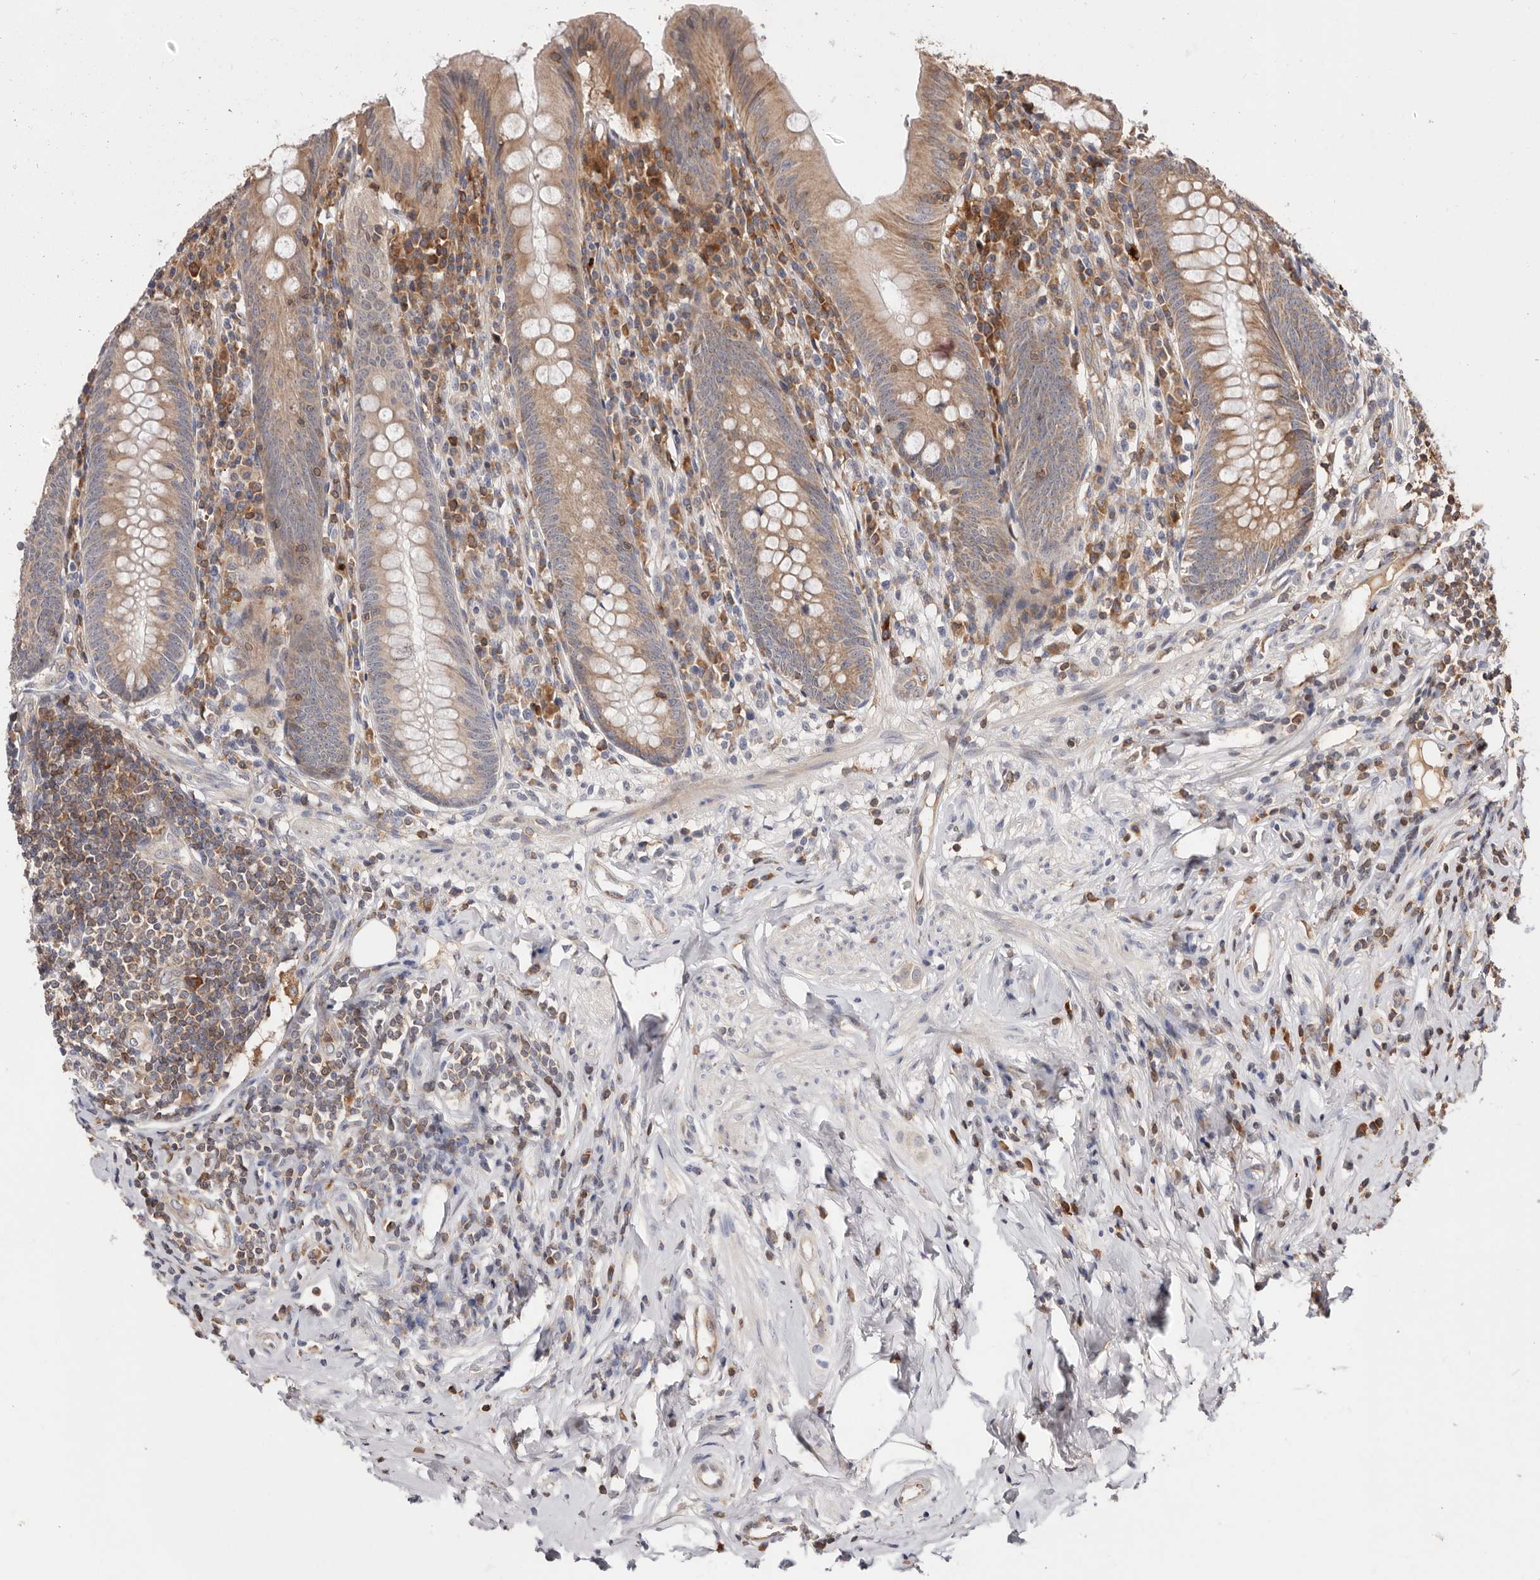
{"staining": {"intensity": "moderate", "quantity": ">75%", "location": "cytoplasmic/membranous"}, "tissue": "appendix", "cell_type": "Glandular cells", "image_type": "normal", "snomed": [{"axis": "morphology", "description": "Normal tissue, NOS"}, {"axis": "topography", "description": "Appendix"}], "caption": "IHC image of normal human appendix stained for a protein (brown), which shows medium levels of moderate cytoplasmic/membranous expression in approximately >75% of glandular cells.", "gene": "RNF213", "patient": {"sex": "female", "age": 54}}